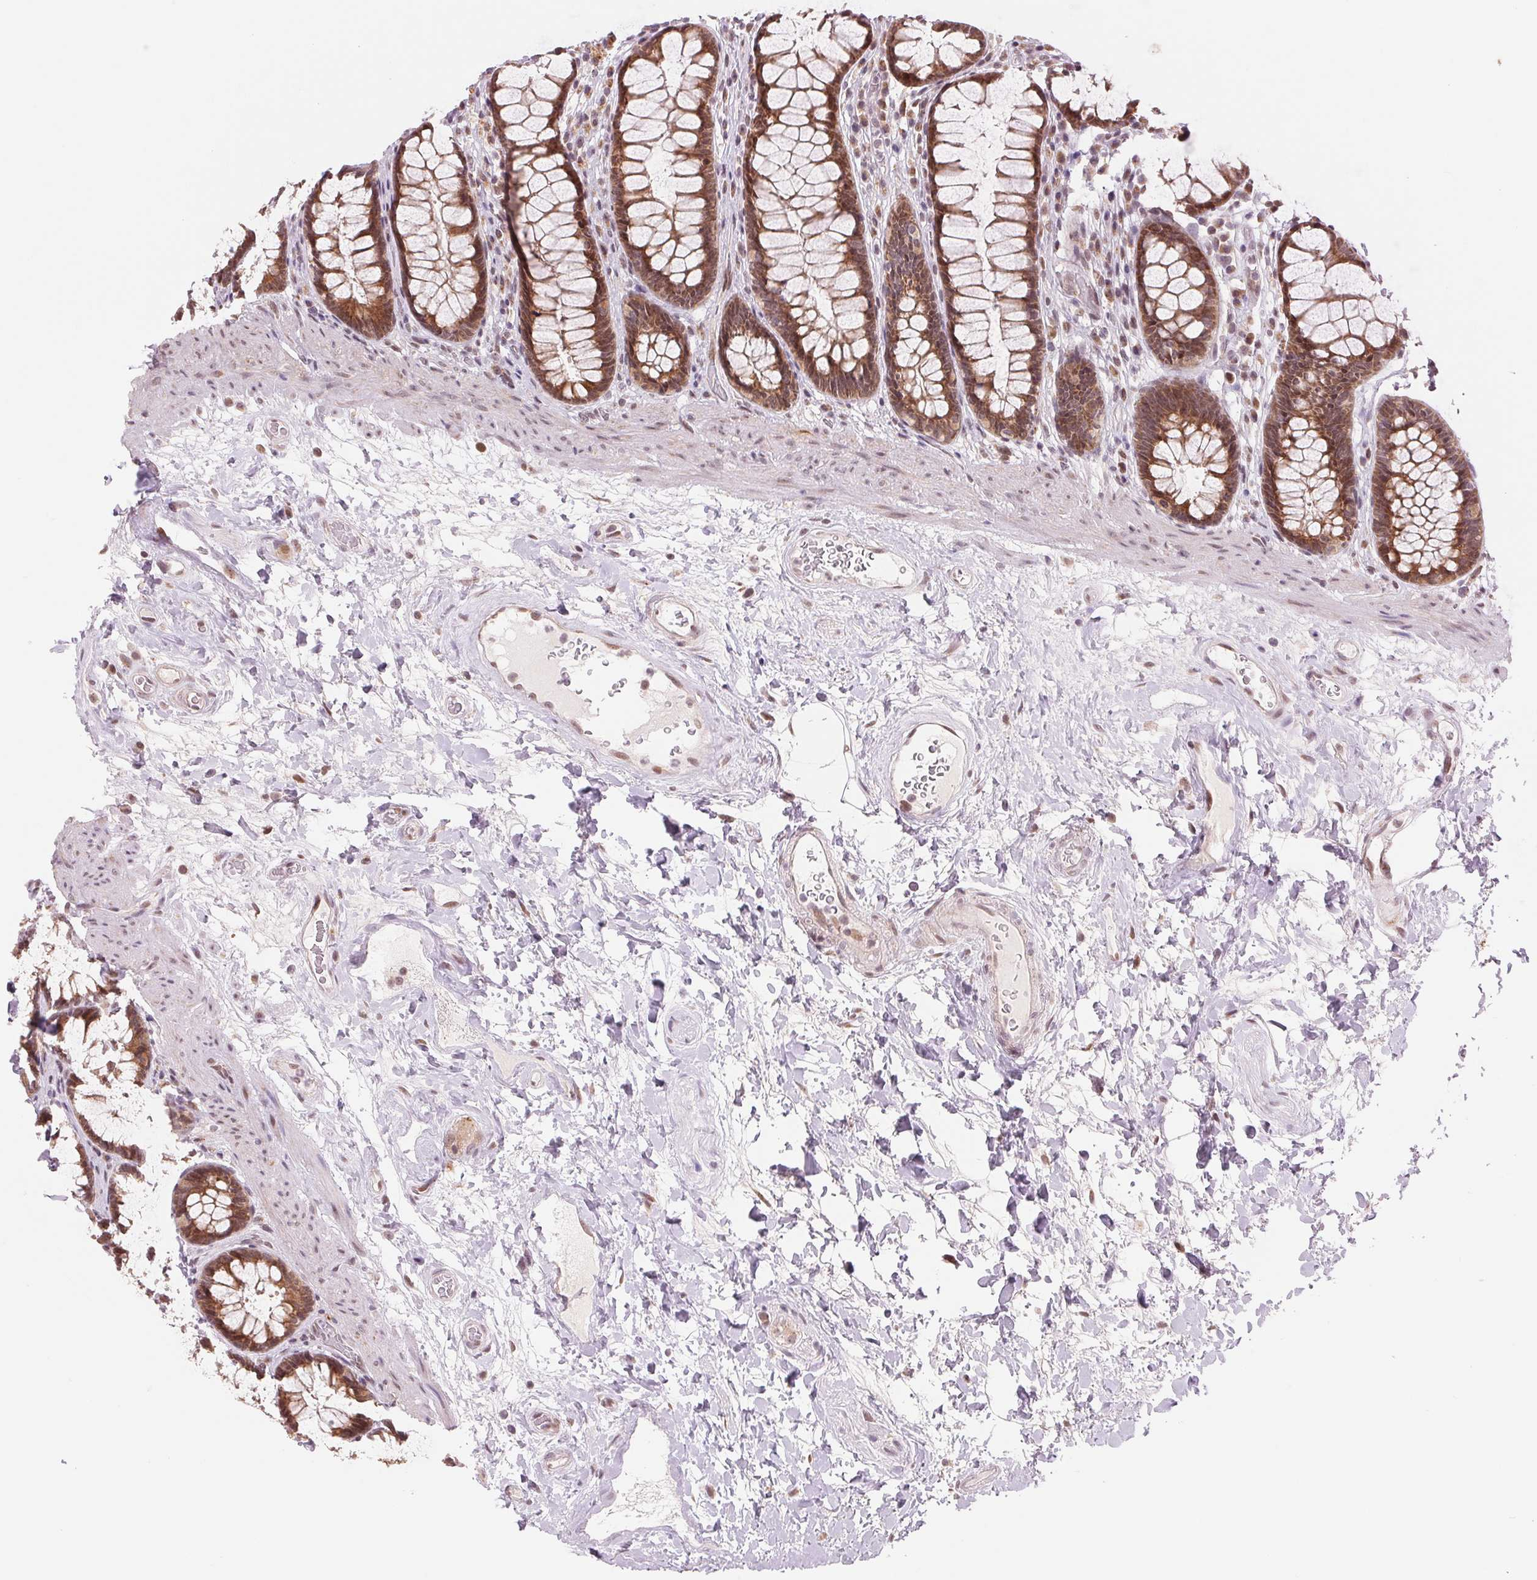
{"staining": {"intensity": "moderate", "quantity": ">75%", "location": "cytoplasmic/membranous"}, "tissue": "rectum", "cell_type": "Glandular cells", "image_type": "normal", "snomed": [{"axis": "morphology", "description": "Normal tissue, NOS"}, {"axis": "topography", "description": "Rectum"}], "caption": "Approximately >75% of glandular cells in benign rectum show moderate cytoplasmic/membranous protein expression as visualized by brown immunohistochemical staining.", "gene": "ARHGAP32", "patient": {"sex": "male", "age": 72}}